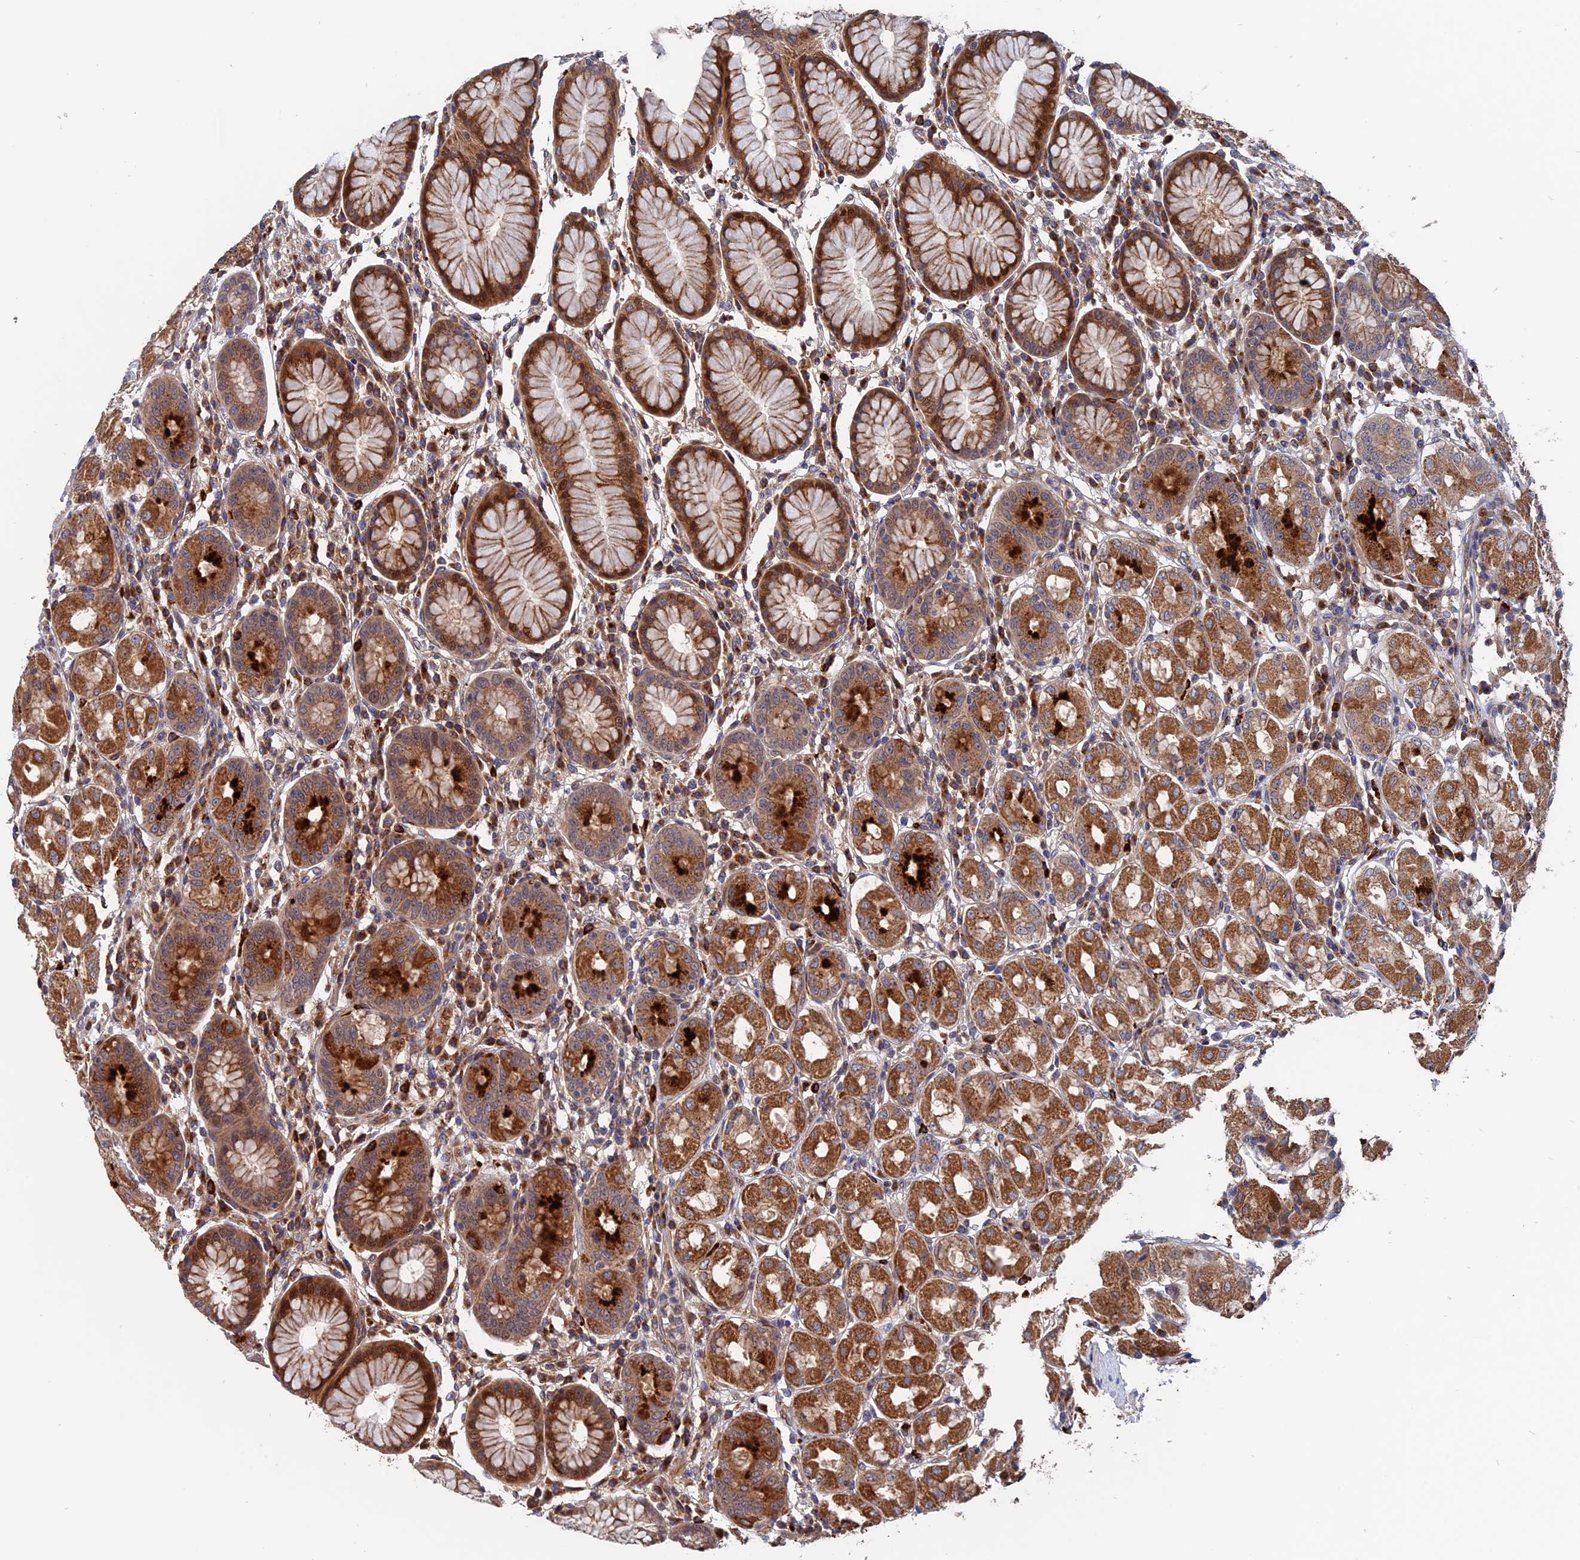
{"staining": {"intensity": "moderate", "quantity": "25%-75%", "location": "cytoplasmic/membranous"}, "tissue": "stomach", "cell_type": "Glandular cells", "image_type": "normal", "snomed": [{"axis": "morphology", "description": "Normal tissue, NOS"}, {"axis": "topography", "description": "Stomach"}, {"axis": "topography", "description": "Stomach, lower"}], "caption": "This is a photomicrograph of IHC staining of benign stomach, which shows moderate positivity in the cytoplasmic/membranous of glandular cells.", "gene": "TRAPPC2L", "patient": {"sex": "female", "age": 56}}